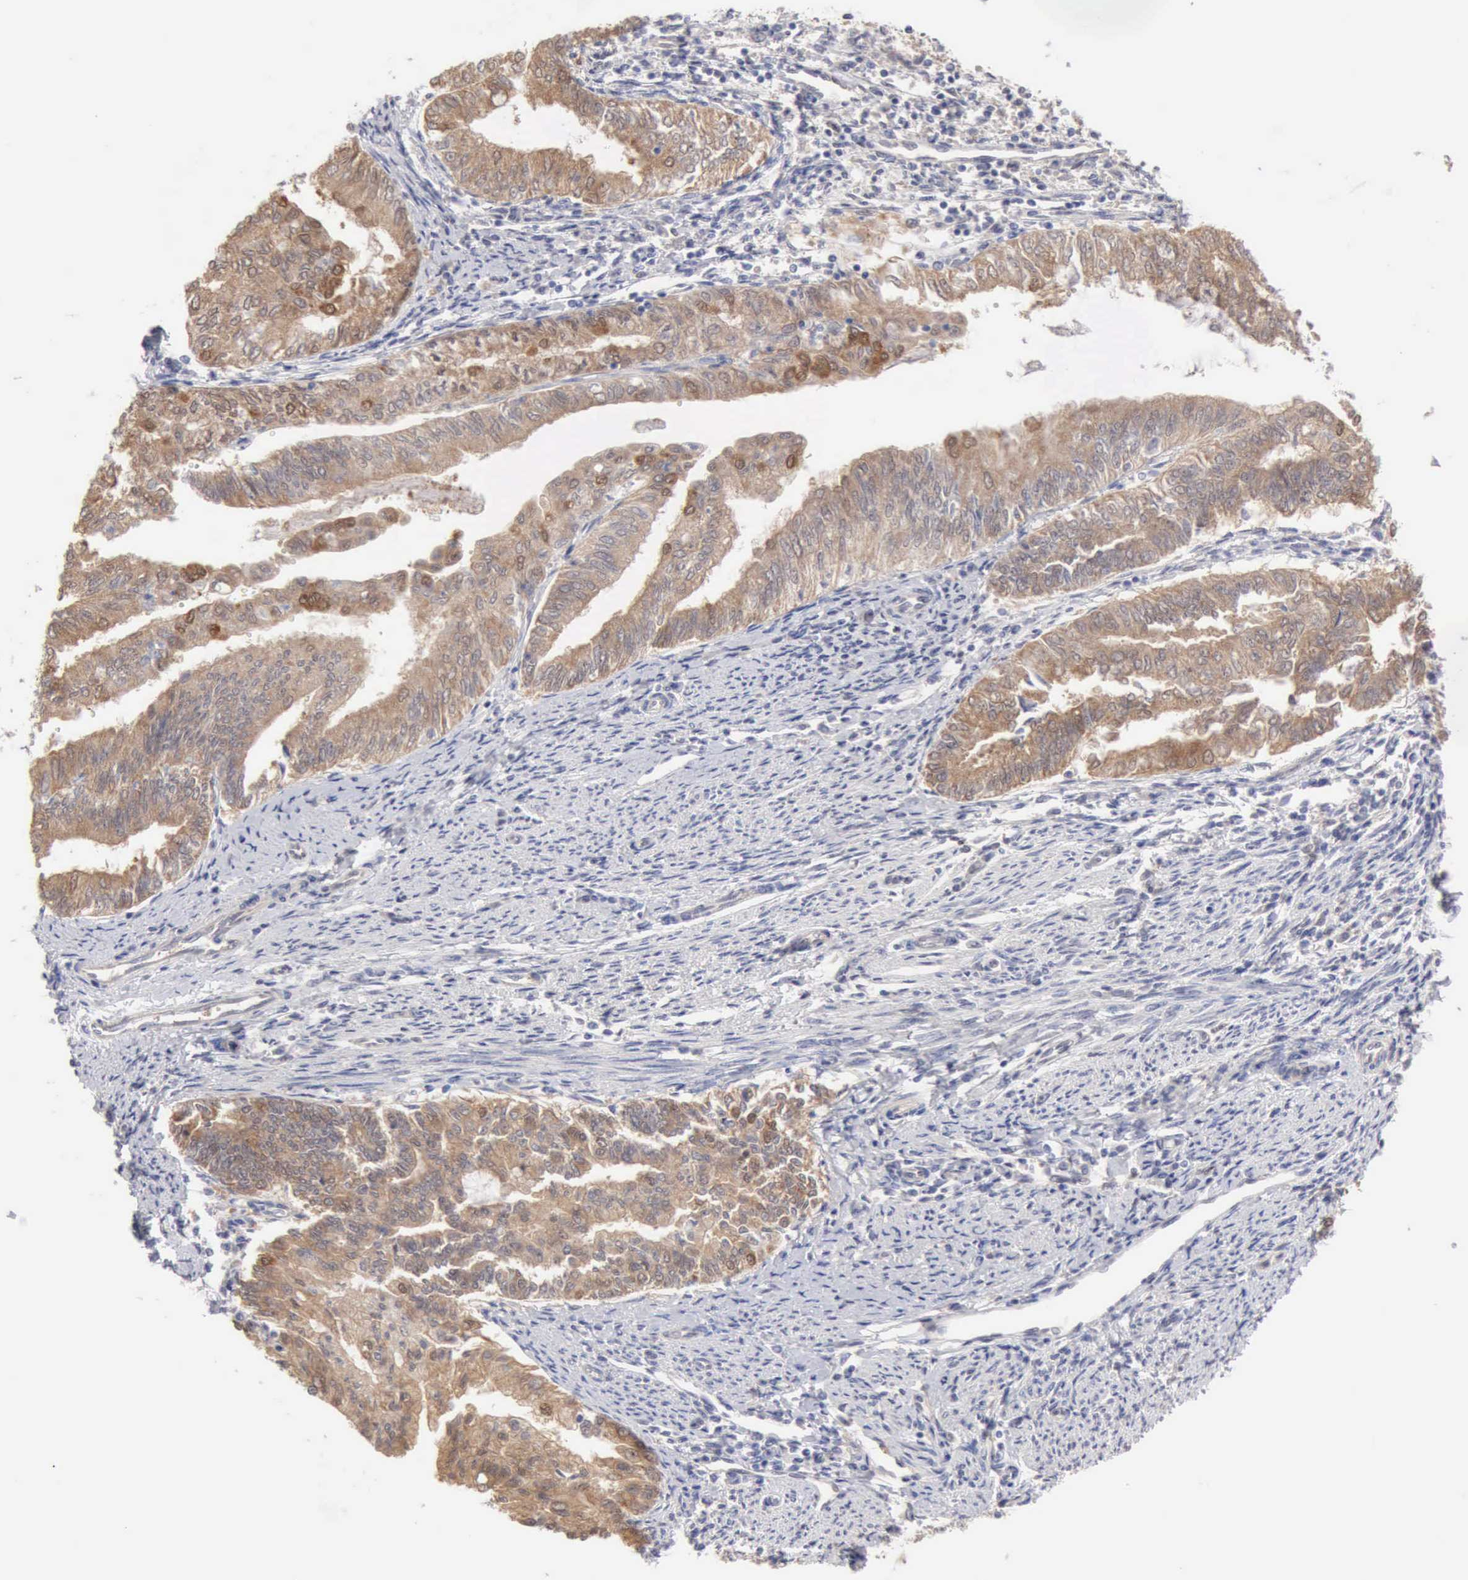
{"staining": {"intensity": "moderate", "quantity": ">75%", "location": "cytoplasmic/membranous"}, "tissue": "endometrial cancer", "cell_type": "Tumor cells", "image_type": "cancer", "snomed": [{"axis": "morphology", "description": "Adenocarcinoma, NOS"}, {"axis": "topography", "description": "Endometrium"}], "caption": "Protein analysis of endometrial cancer tissue displays moderate cytoplasmic/membranous staining in approximately >75% of tumor cells.", "gene": "PTGR2", "patient": {"sex": "female", "age": 66}}